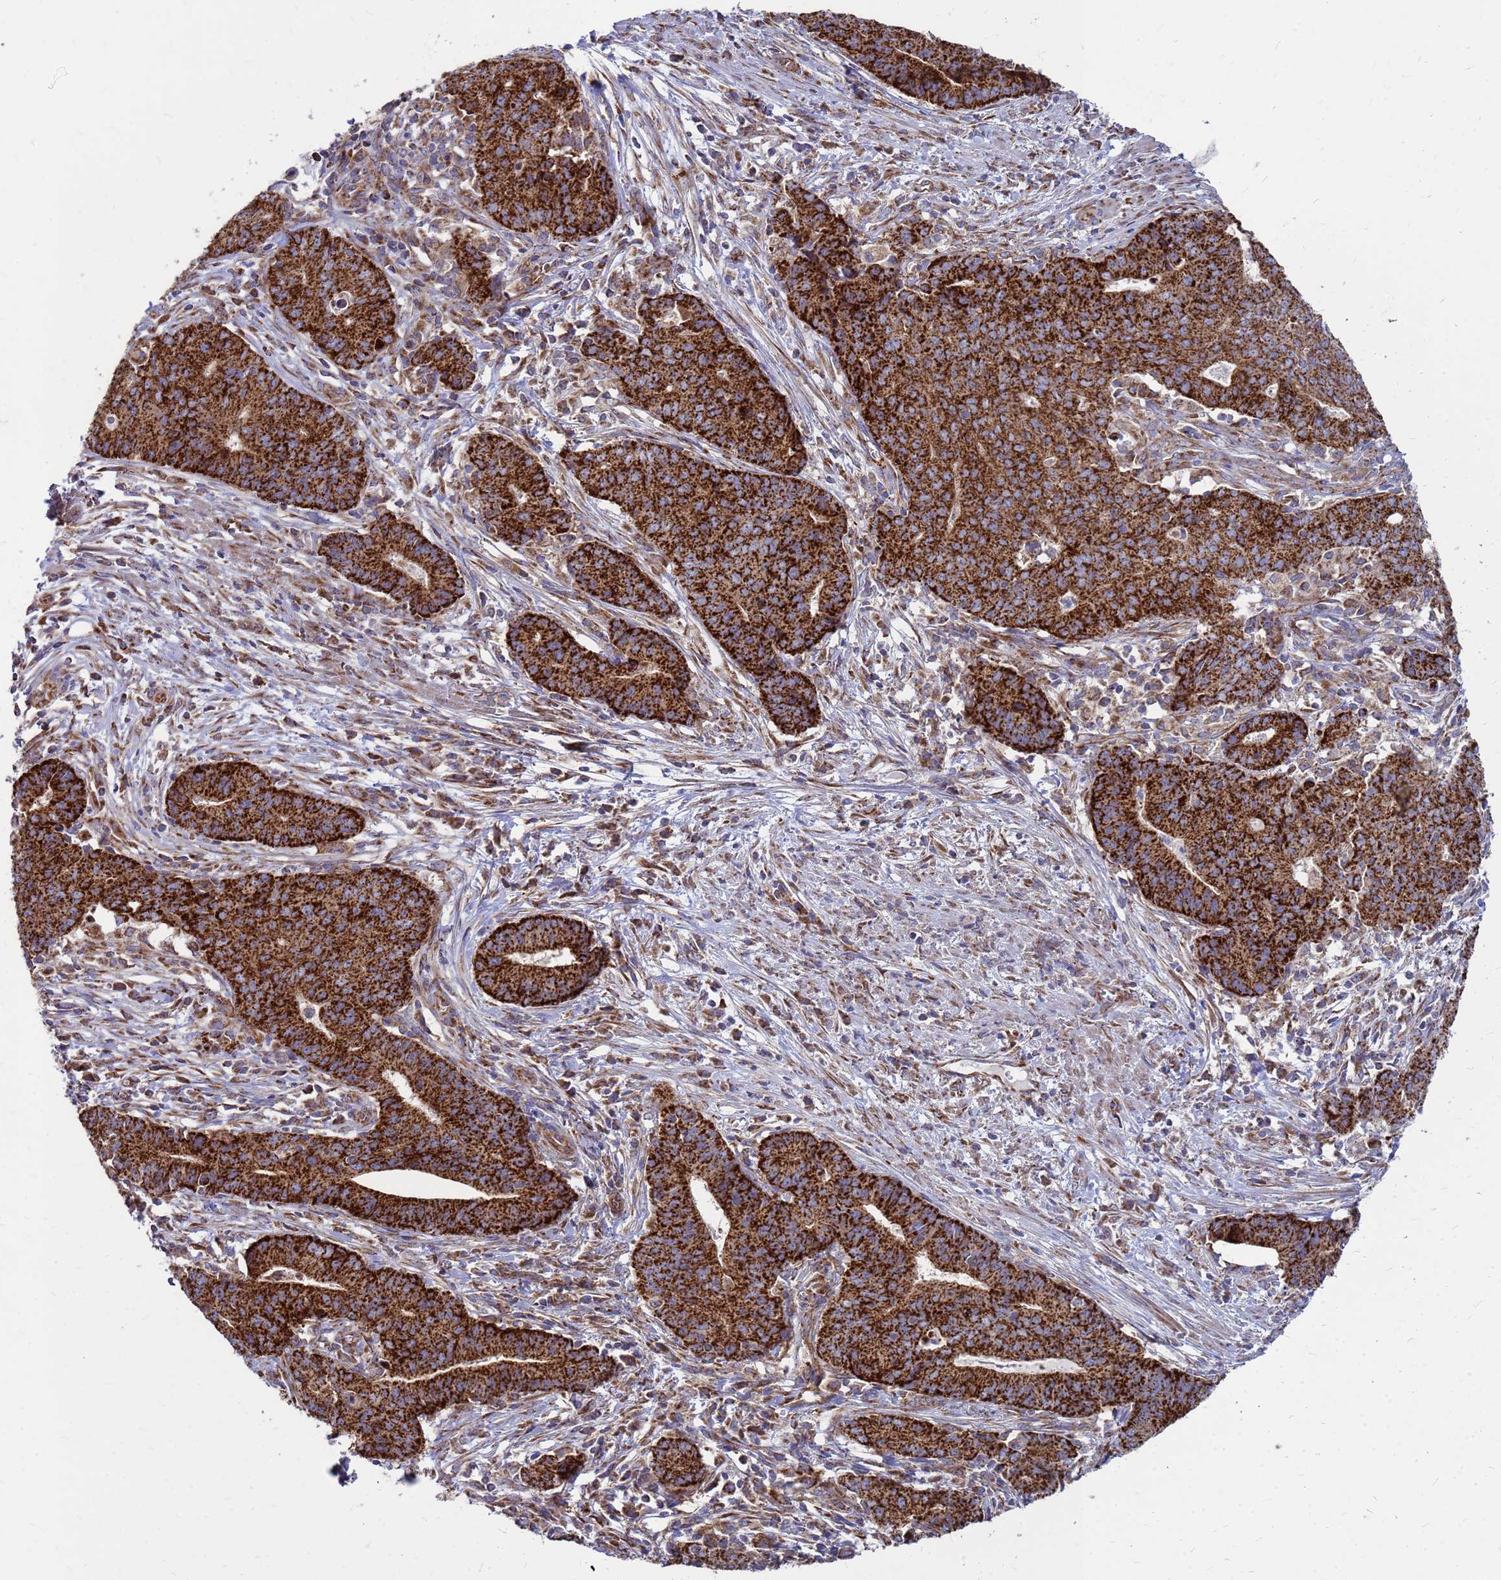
{"staining": {"intensity": "strong", "quantity": ">75%", "location": "cytoplasmic/membranous"}, "tissue": "endometrial cancer", "cell_type": "Tumor cells", "image_type": "cancer", "snomed": [{"axis": "morphology", "description": "Adenocarcinoma, NOS"}, {"axis": "topography", "description": "Endometrium"}], "caption": "Endometrial adenocarcinoma was stained to show a protein in brown. There is high levels of strong cytoplasmic/membranous staining in about >75% of tumor cells.", "gene": "FSTL4", "patient": {"sex": "female", "age": 59}}